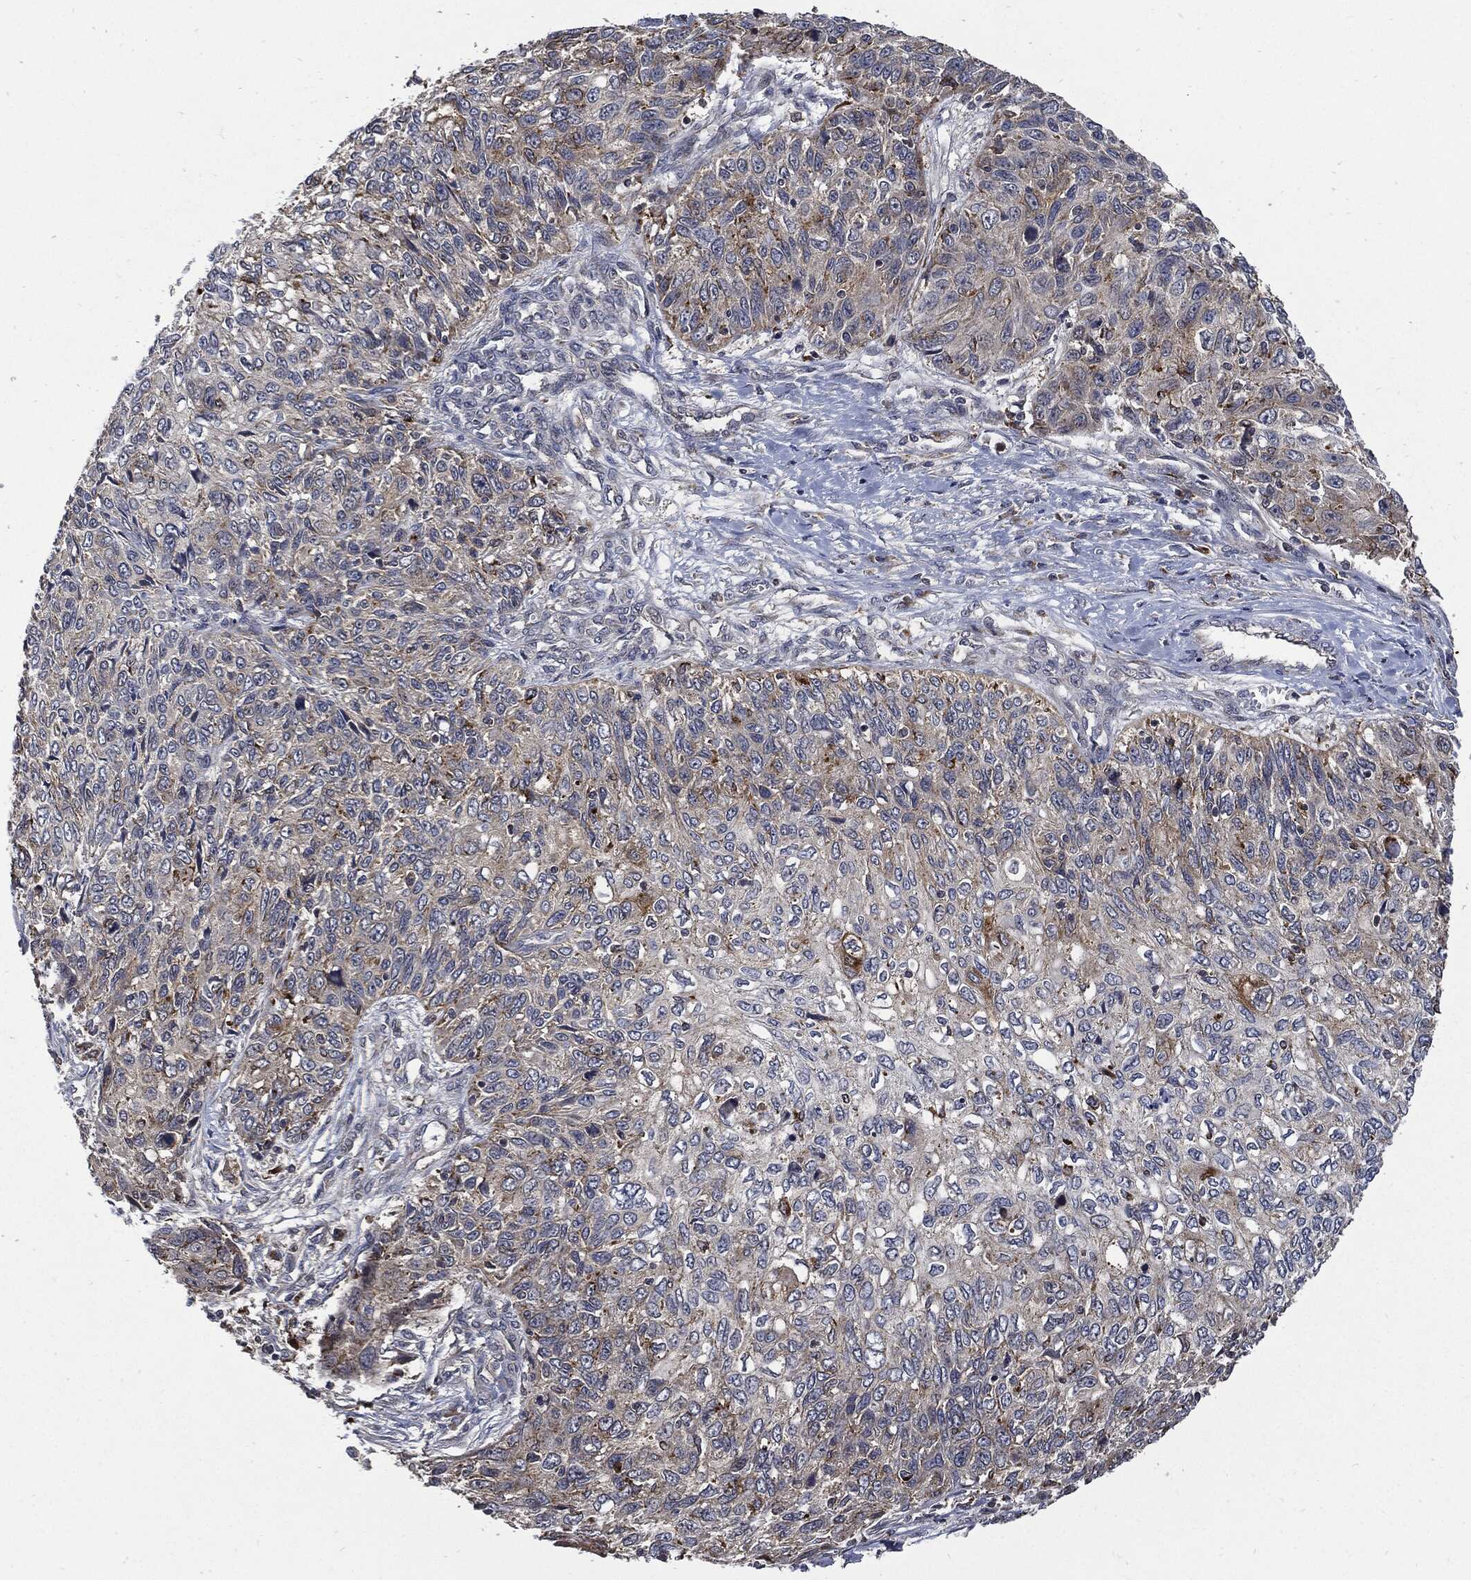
{"staining": {"intensity": "weak", "quantity": "<25%", "location": "cytoplasmic/membranous"}, "tissue": "skin cancer", "cell_type": "Tumor cells", "image_type": "cancer", "snomed": [{"axis": "morphology", "description": "Squamous cell carcinoma, NOS"}, {"axis": "topography", "description": "Skin"}], "caption": "Skin squamous cell carcinoma was stained to show a protein in brown. There is no significant staining in tumor cells. (DAB immunohistochemistry visualized using brightfield microscopy, high magnification).", "gene": "SLC31A2", "patient": {"sex": "male", "age": 92}}